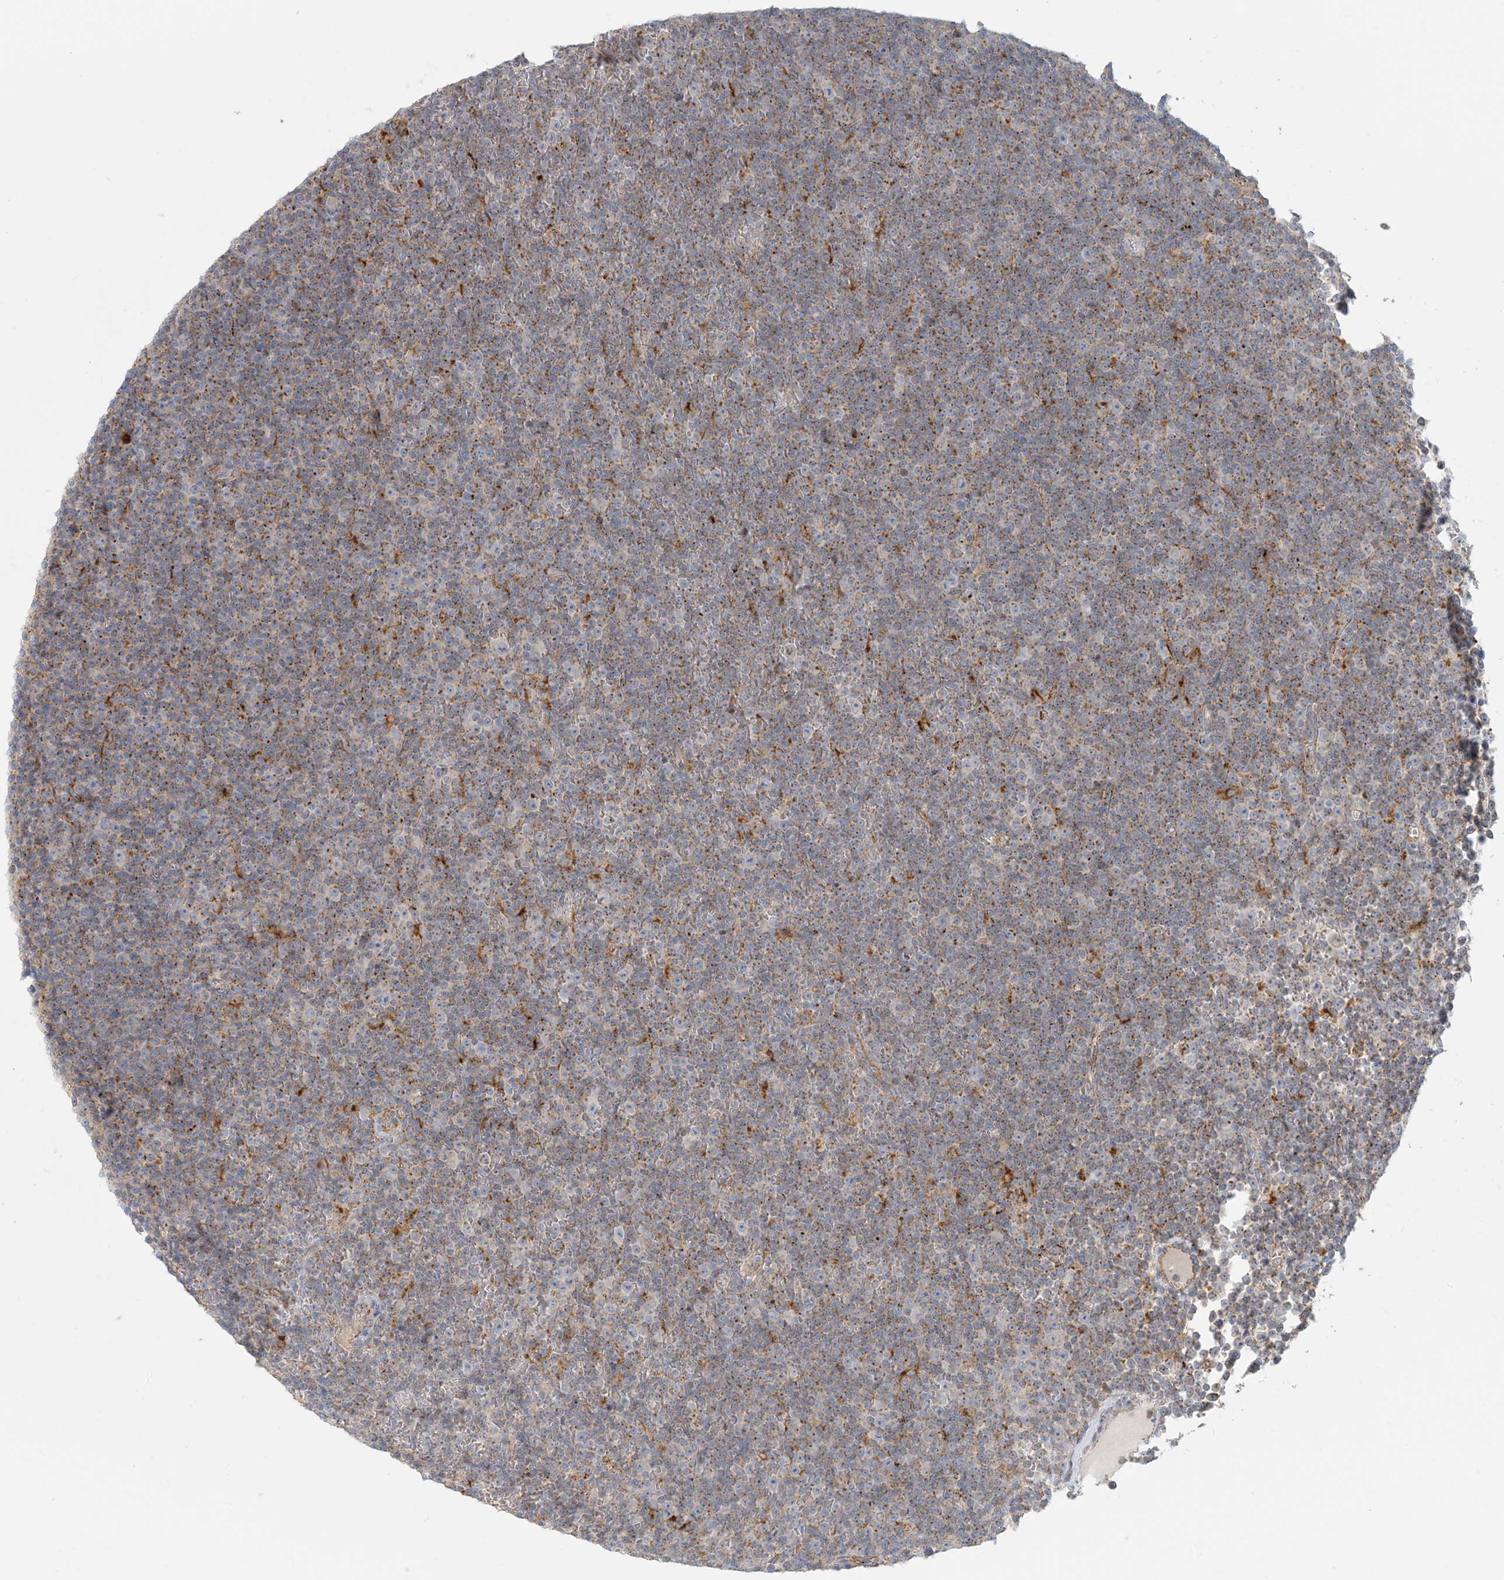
{"staining": {"intensity": "negative", "quantity": "none", "location": "none"}, "tissue": "lymphoma", "cell_type": "Tumor cells", "image_type": "cancer", "snomed": [{"axis": "morphology", "description": "Malignant lymphoma, non-Hodgkin's type, Low grade"}, {"axis": "topography", "description": "Lymph node"}], "caption": "Immunohistochemistry image of low-grade malignant lymphoma, non-Hodgkin's type stained for a protein (brown), which shows no expression in tumor cells. (Stains: DAB immunohistochemistry (IHC) with hematoxylin counter stain, Microscopy: brightfield microscopy at high magnification).", "gene": "SPPL2A", "patient": {"sex": "female", "age": 67}}